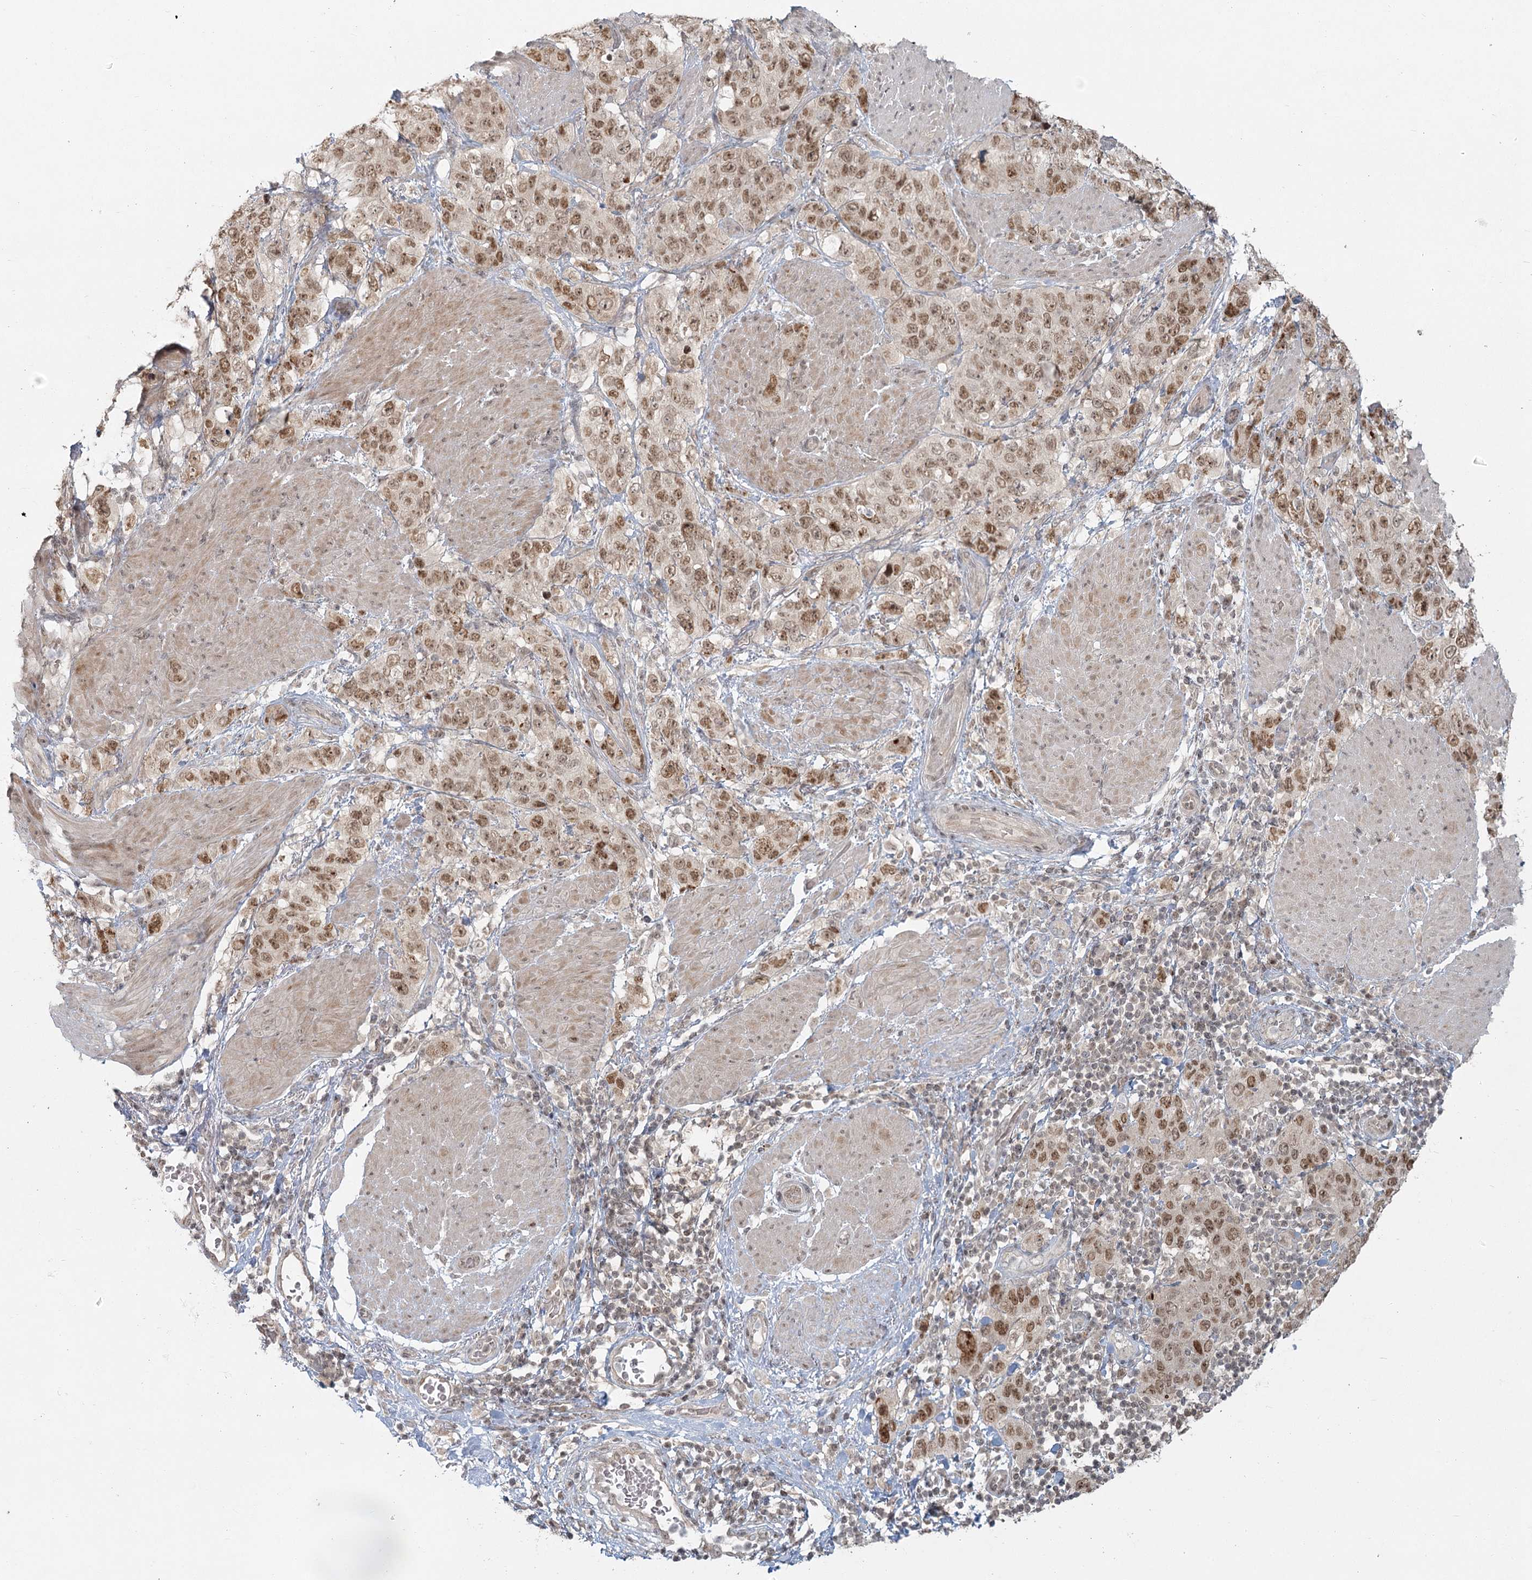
{"staining": {"intensity": "moderate", "quantity": ">75%", "location": "nuclear"}, "tissue": "stomach cancer", "cell_type": "Tumor cells", "image_type": "cancer", "snomed": [{"axis": "morphology", "description": "Adenocarcinoma, NOS"}, {"axis": "topography", "description": "Stomach"}], "caption": "Immunohistochemical staining of stomach cancer exhibits medium levels of moderate nuclear protein positivity in about >75% of tumor cells.", "gene": "R3HCC1L", "patient": {"sex": "male", "age": 48}}